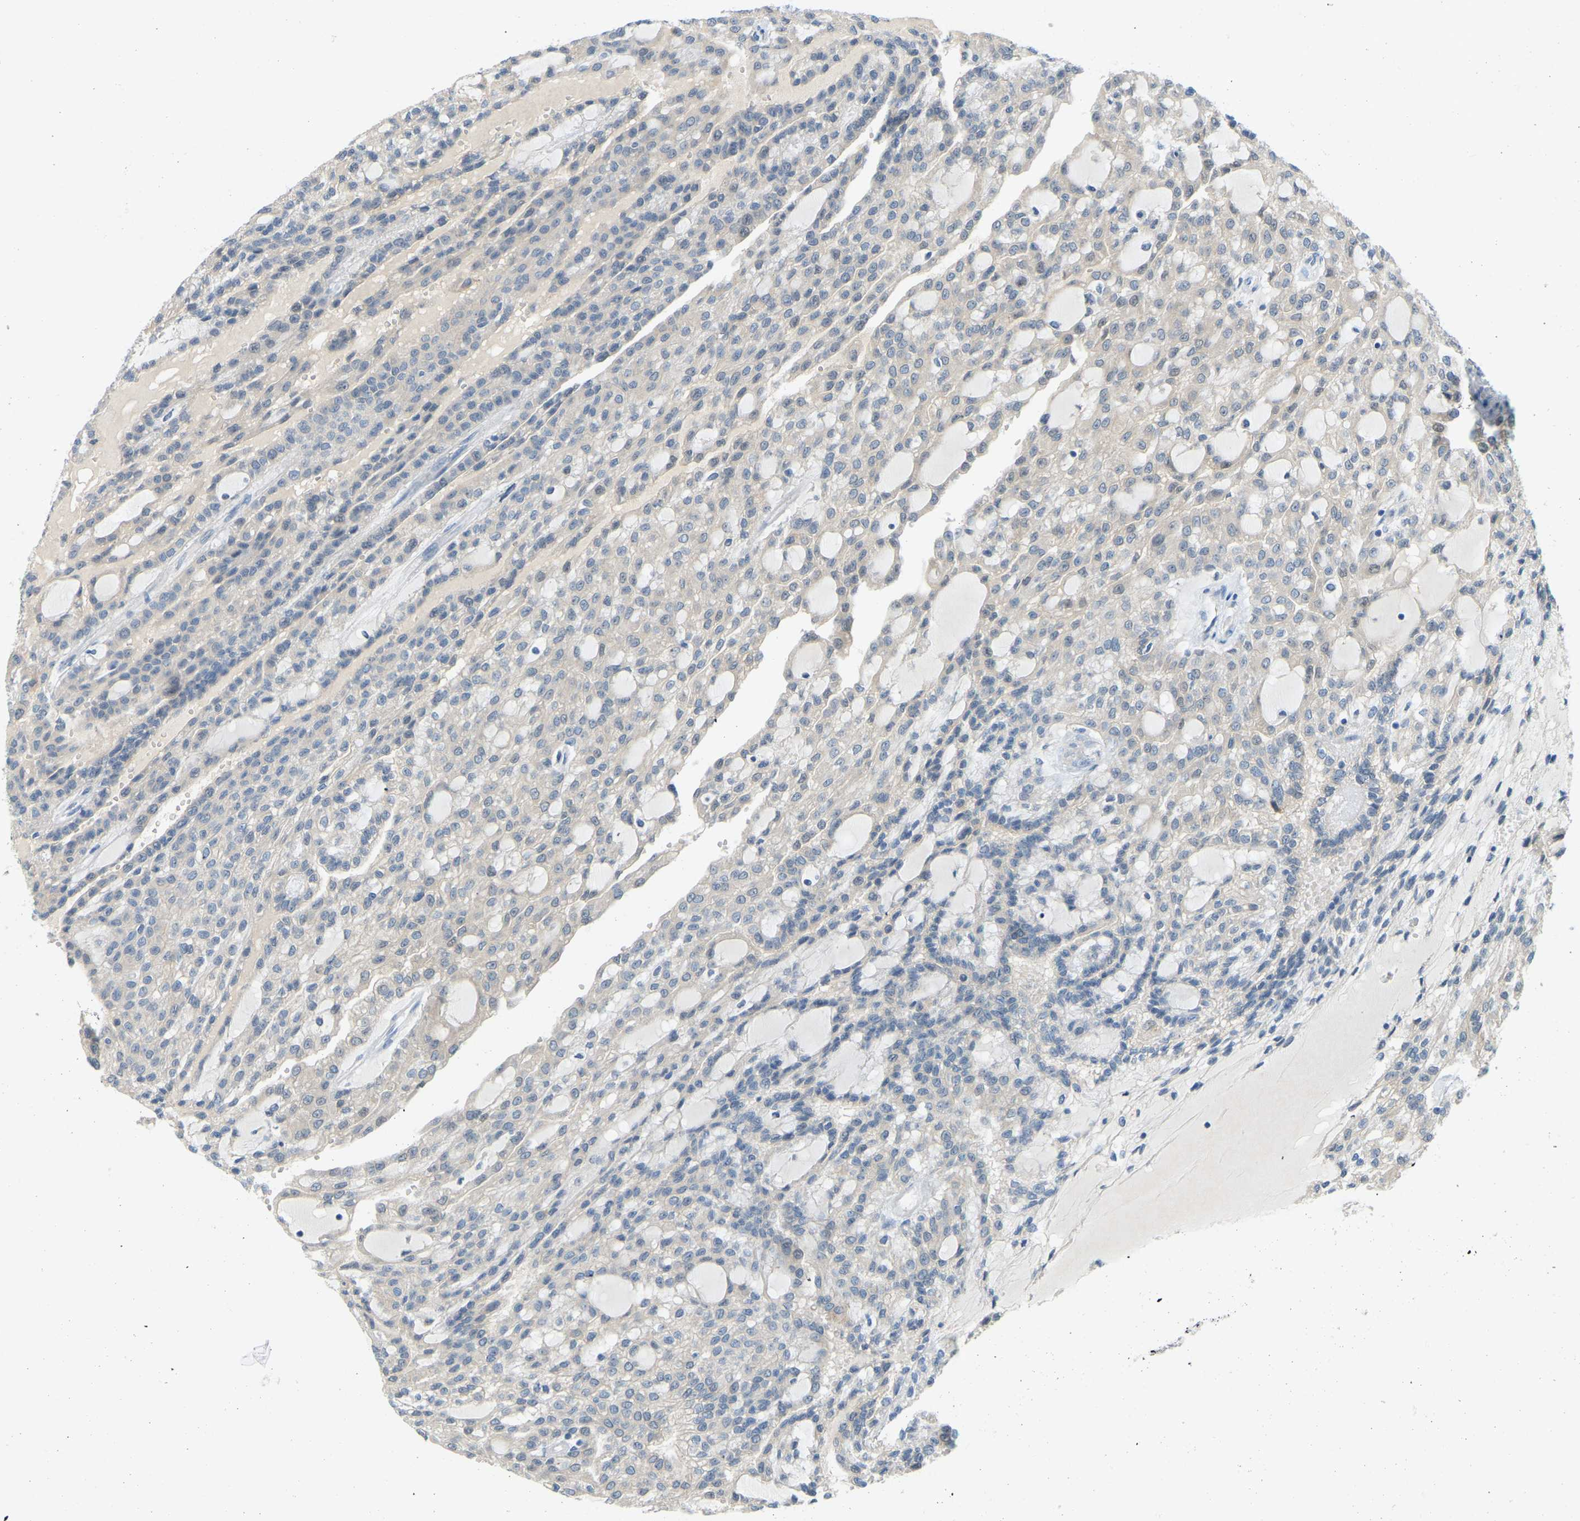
{"staining": {"intensity": "negative", "quantity": "none", "location": "none"}, "tissue": "renal cancer", "cell_type": "Tumor cells", "image_type": "cancer", "snomed": [{"axis": "morphology", "description": "Adenocarcinoma, NOS"}, {"axis": "topography", "description": "Kidney"}], "caption": "A photomicrograph of human renal cancer (adenocarcinoma) is negative for staining in tumor cells. The staining is performed using DAB brown chromogen with nuclei counter-stained in using hematoxylin.", "gene": "NME8", "patient": {"sex": "male", "age": 63}}